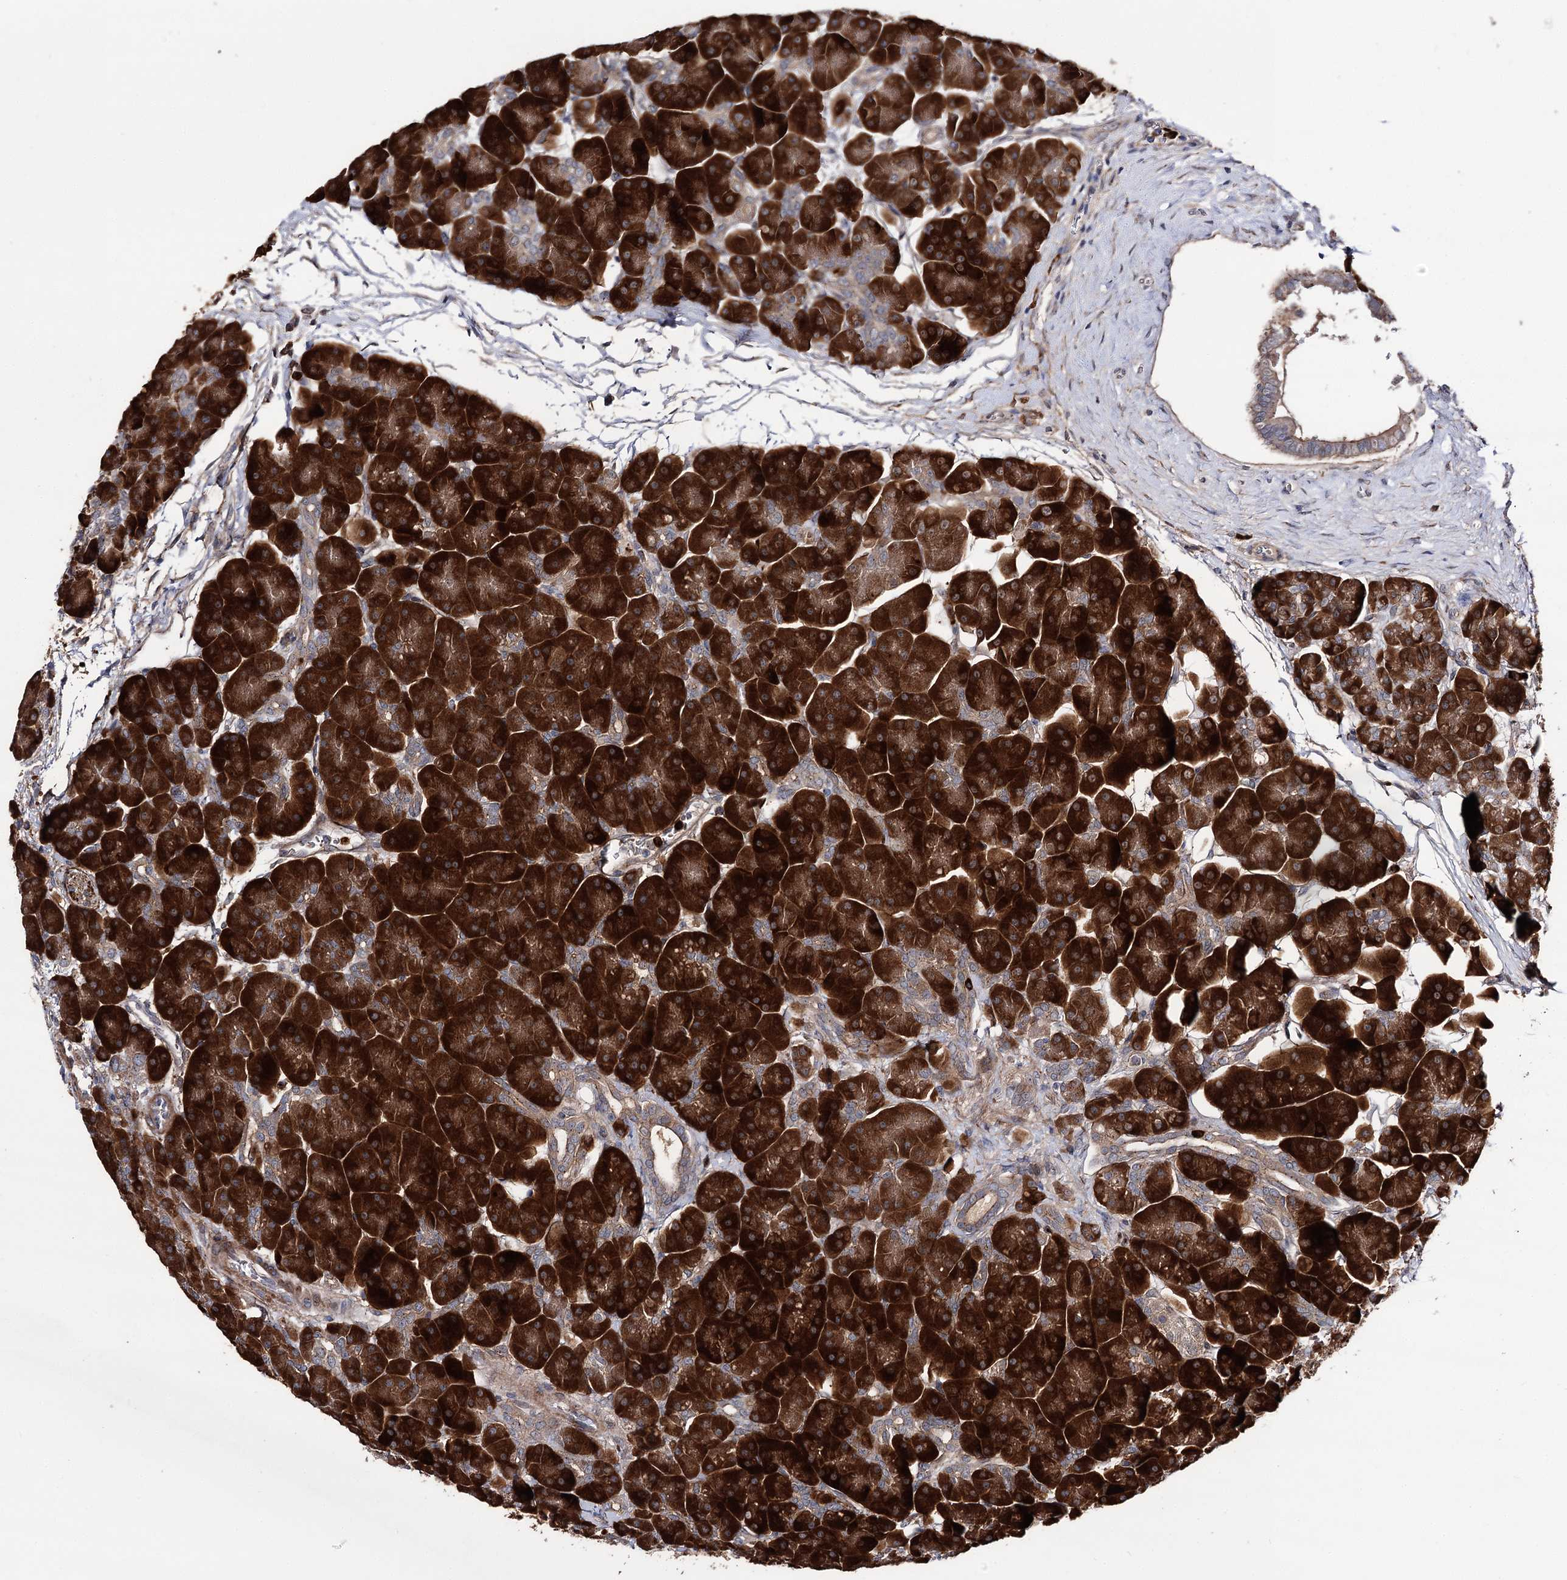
{"staining": {"intensity": "strong", "quantity": ">75%", "location": "cytoplasmic/membranous"}, "tissue": "pancreas", "cell_type": "Exocrine glandular cells", "image_type": "normal", "snomed": [{"axis": "morphology", "description": "Normal tissue, NOS"}, {"axis": "topography", "description": "Pancreas"}], "caption": "Immunohistochemistry (IHC) photomicrograph of normal pancreas stained for a protein (brown), which displays high levels of strong cytoplasmic/membranous staining in about >75% of exocrine glandular cells.", "gene": "MINDY3", "patient": {"sex": "male", "age": 66}}